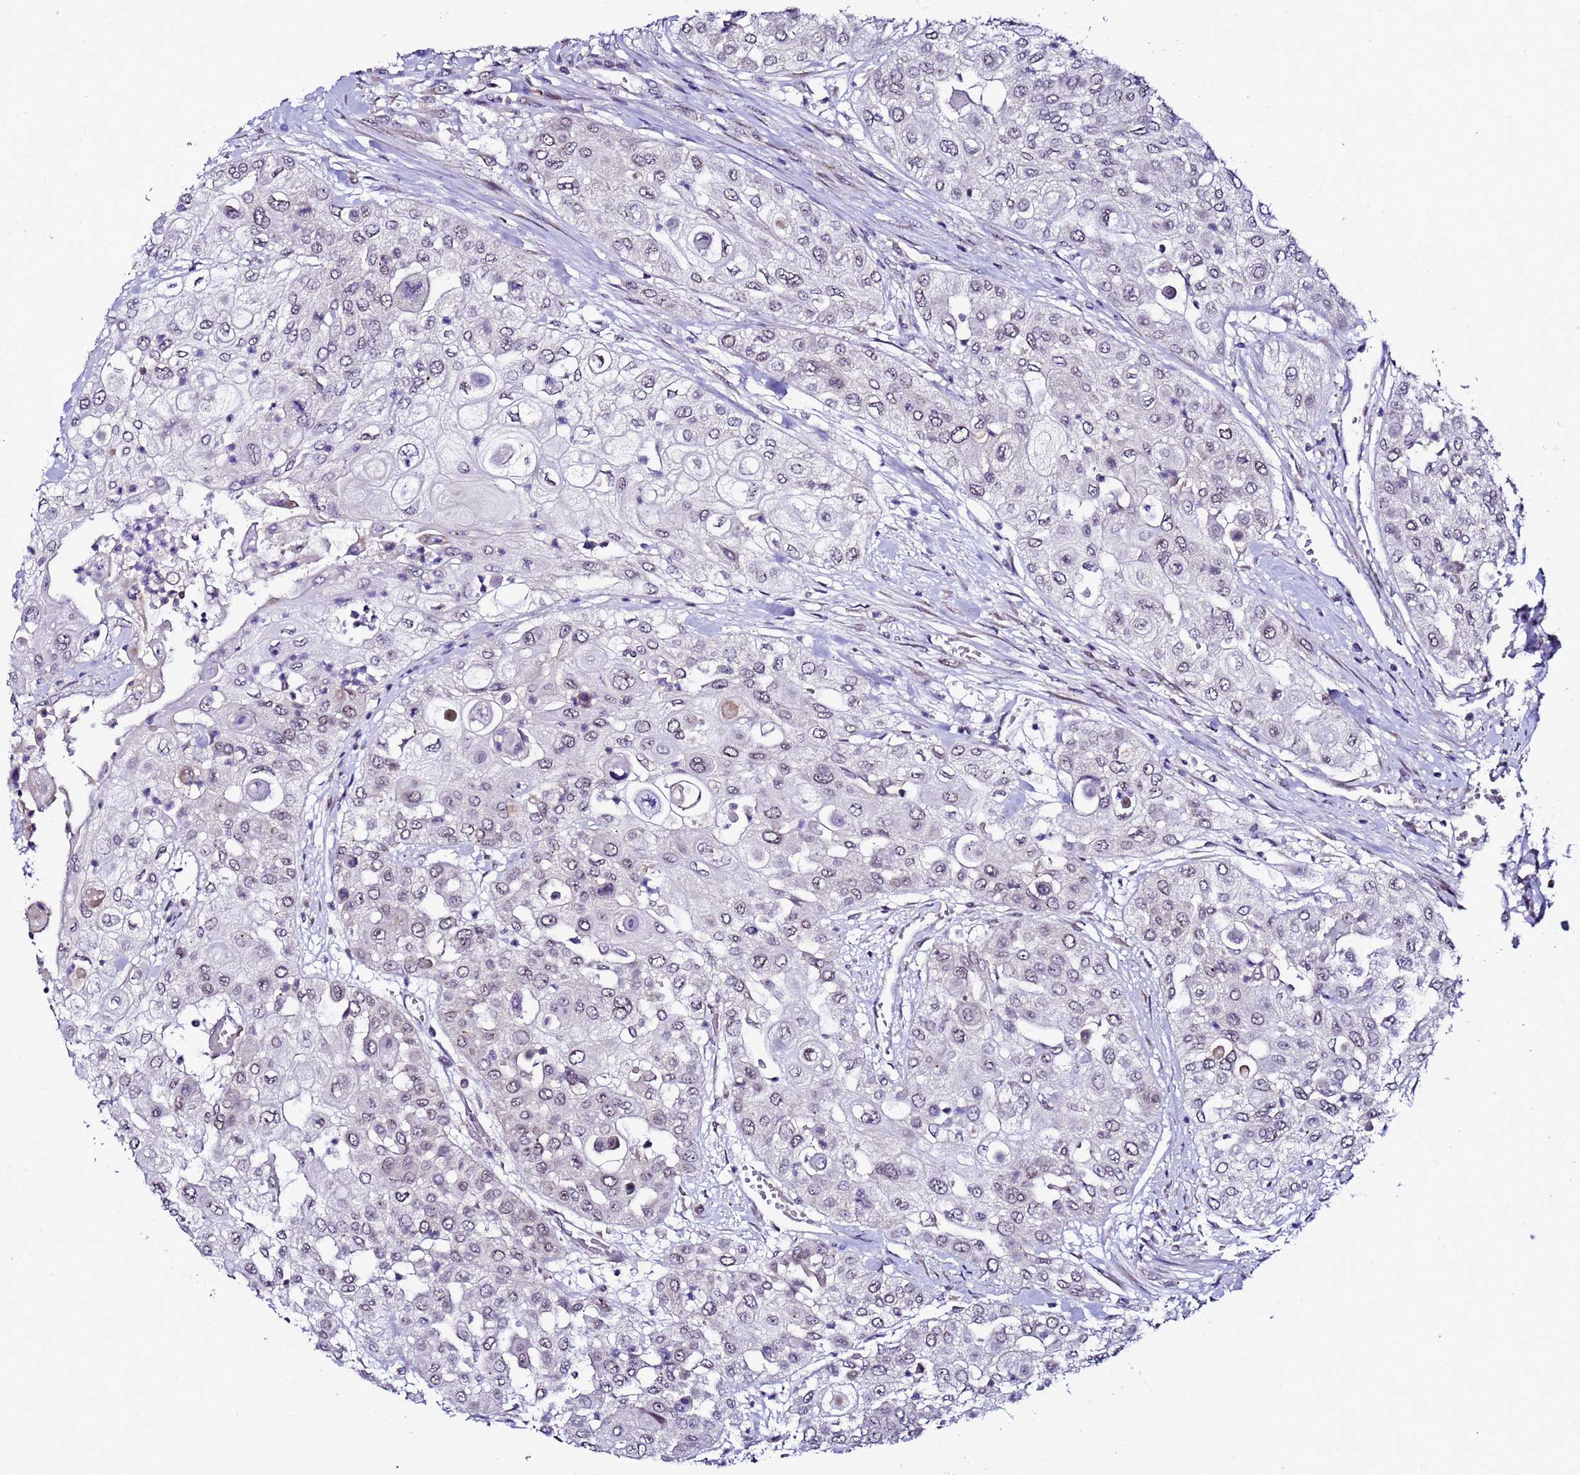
{"staining": {"intensity": "negative", "quantity": "none", "location": "none"}, "tissue": "urothelial cancer", "cell_type": "Tumor cells", "image_type": "cancer", "snomed": [{"axis": "morphology", "description": "Urothelial carcinoma, High grade"}, {"axis": "topography", "description": "Urinary bladder"}], "caption": "An immunohistochemistry (IHC) micrograph of urothelial carcinoma (high-grade) is shown. There is no staining in tumor cells of urothelial carcinoma (high-grade).", "gene": "C19orf47", "patient": {"sex": "female", "age": 79}}